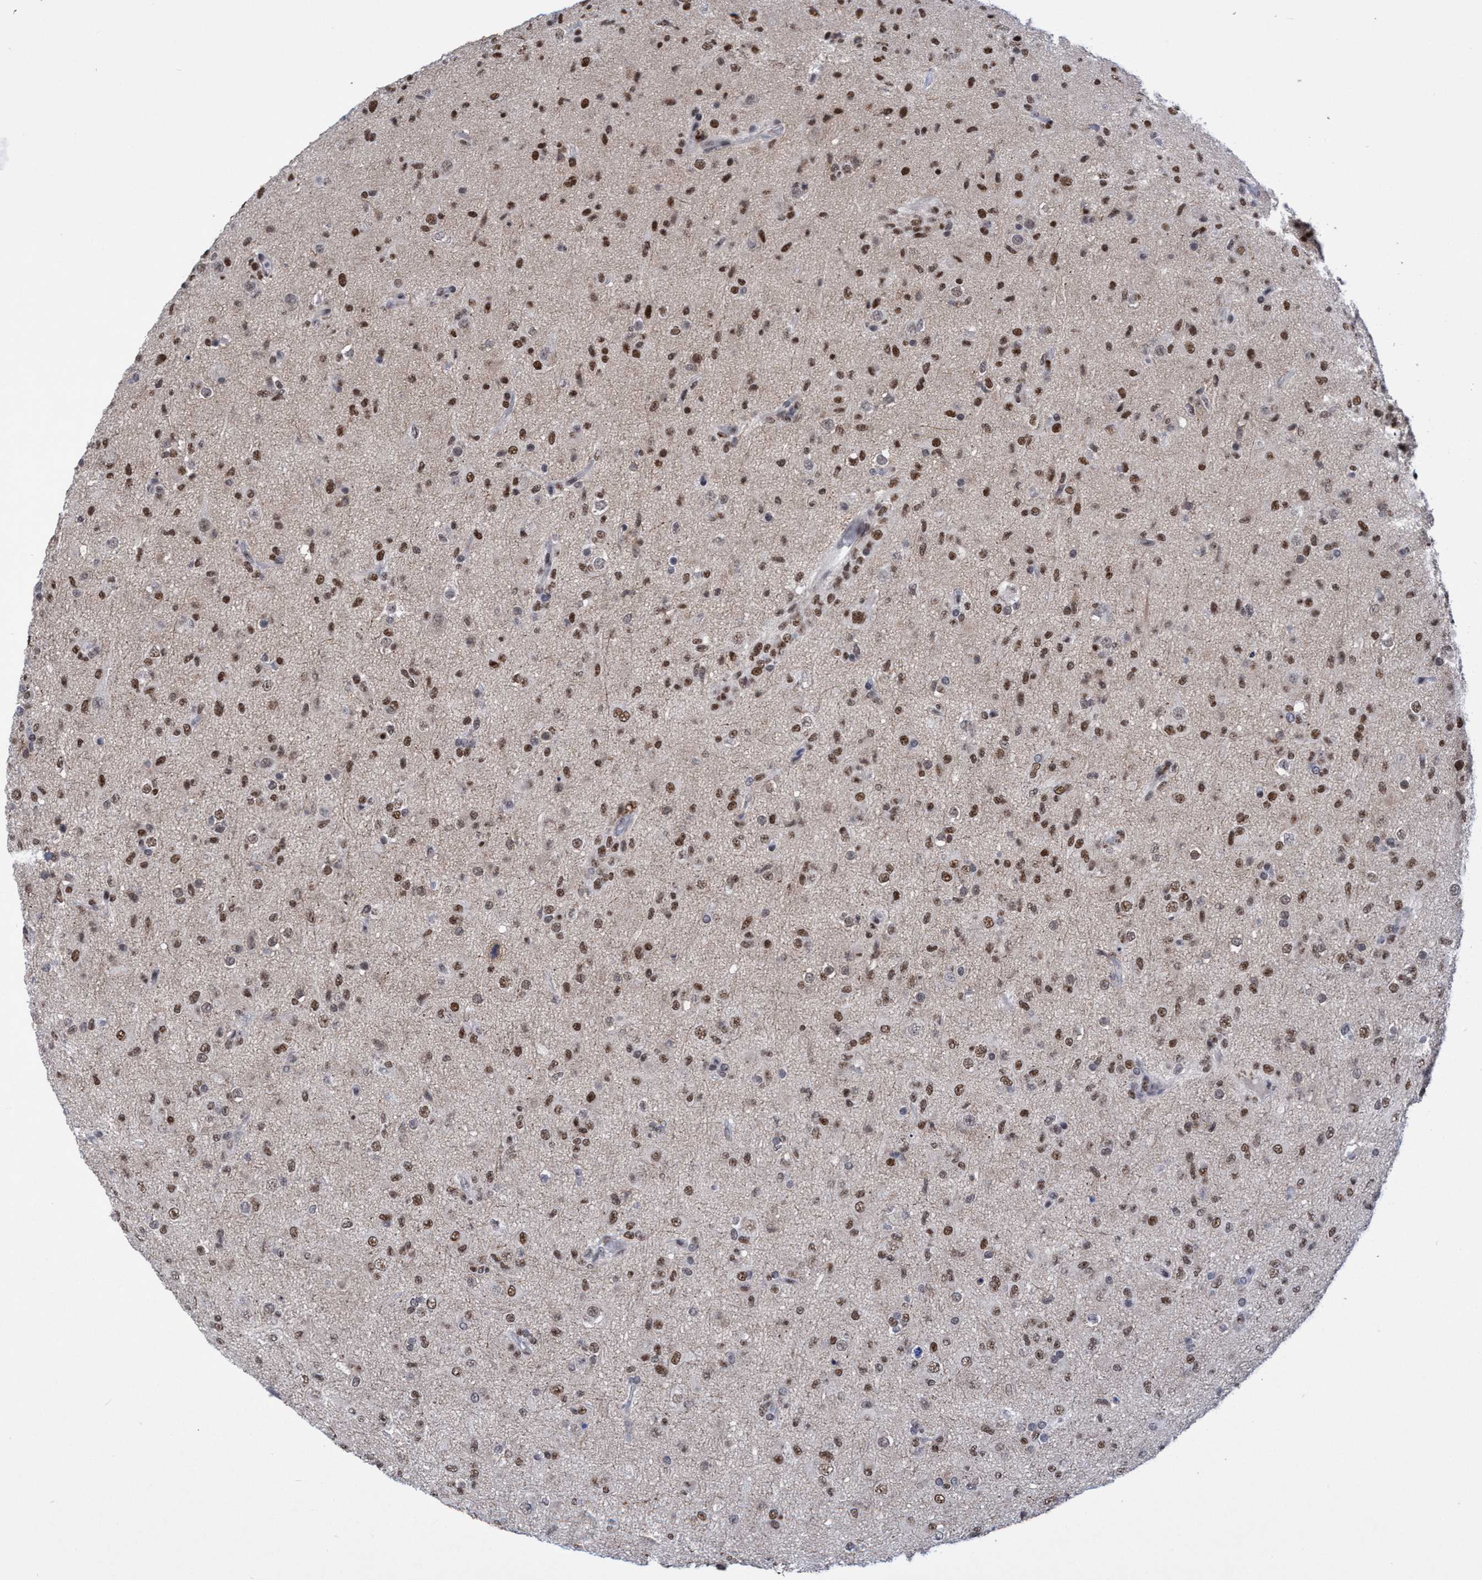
{"staining": {"intensity": "moderate", "quantity": ">75%", "location": "nuclear"}, "tissue": "glioma", "cell_type": "Tumor cells", "image_type": "cancer", "snomed": [{"axis": "morphology", "description": "Glioma, malignant, Low grade"}, {"axis": "topography", "description": "Brain"}], "caption": "This photomicrograph shows immunohistochemistry staining of human glioma, with medium moderate nuclear staining in about >75% of tumor cells.", "gene": "C9orf78", "patient": {"sex": "male", "age": 65}}